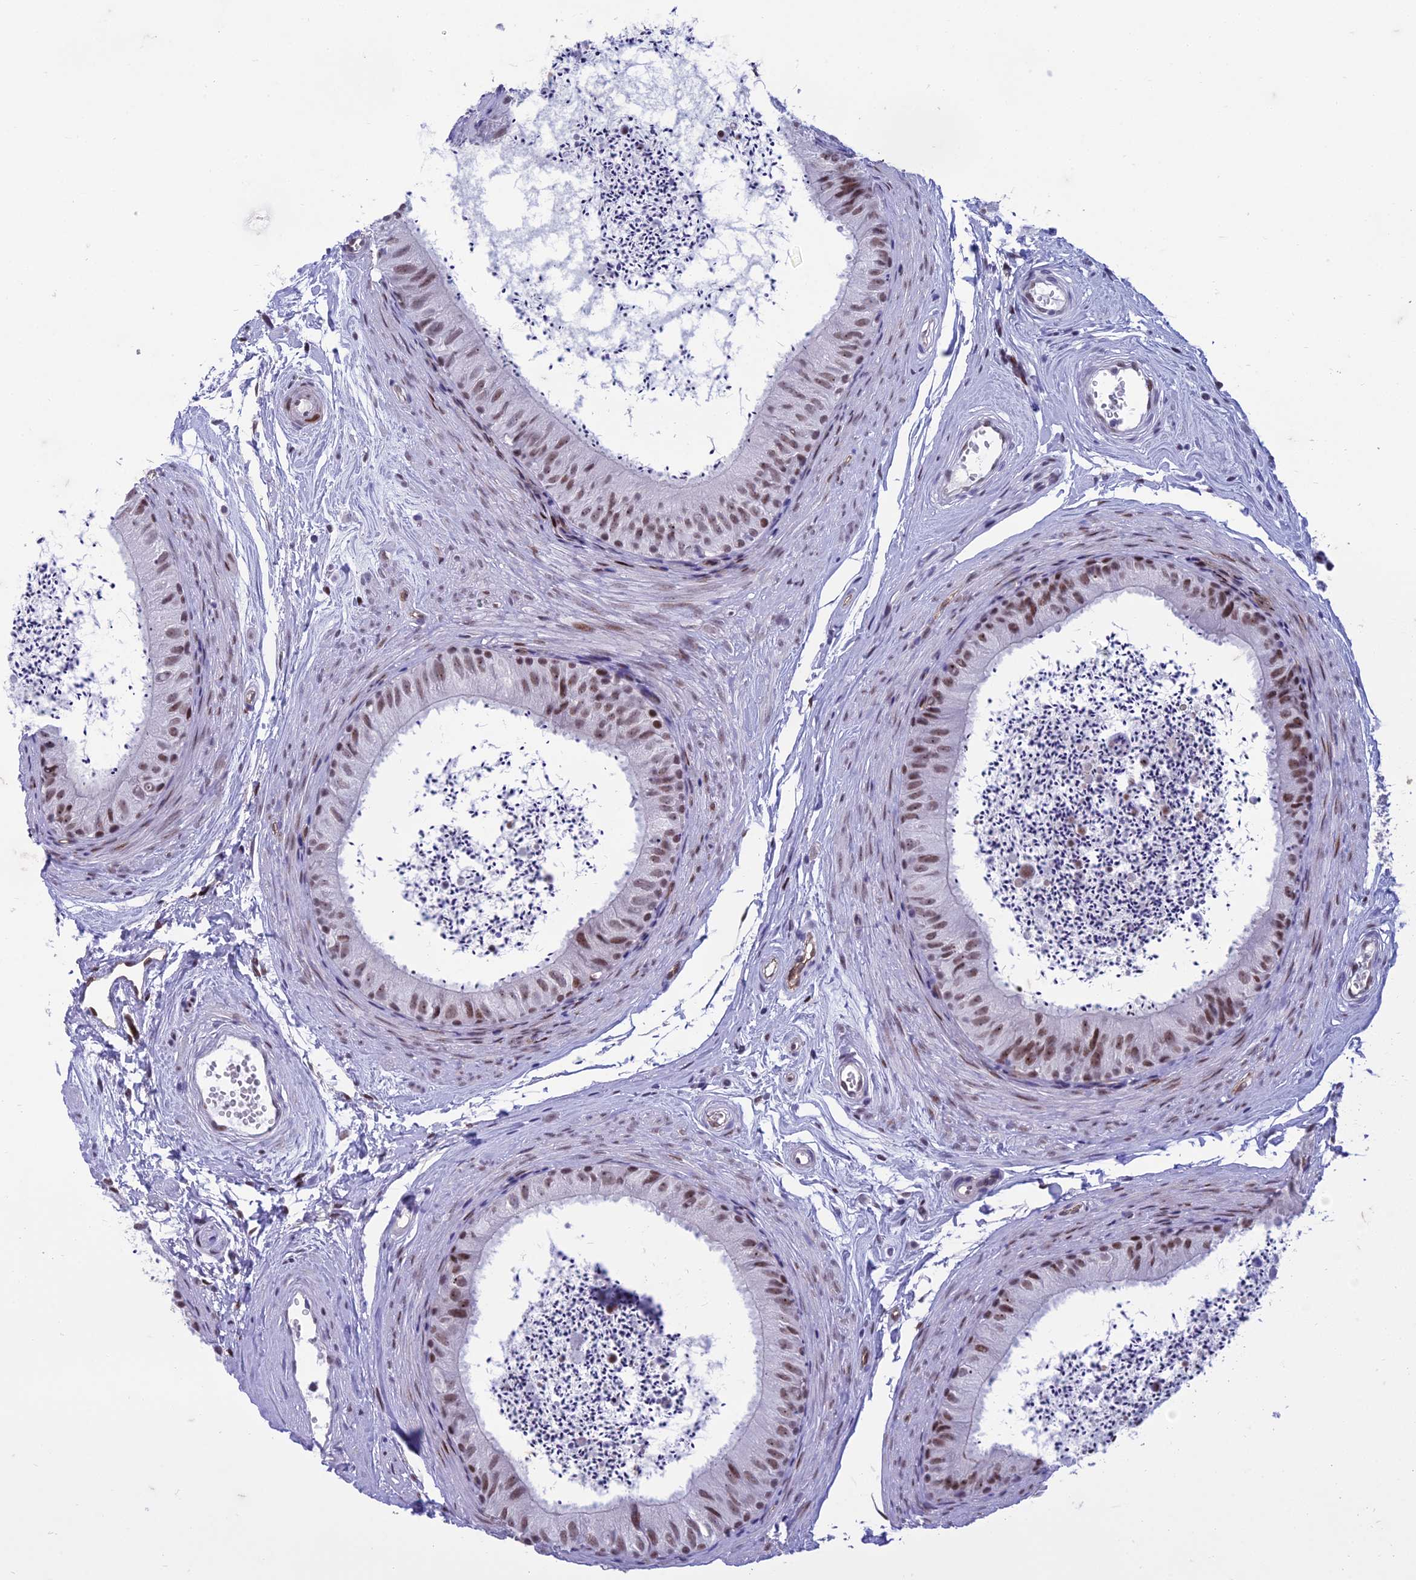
{"staining": {"intensity": "moderate", "quantity": ">75%", "location": "nuclear"}, "tissue": "epididymis", "cell_type": "Glandular cells", "image_type": "normal", "snomed": [{"axis": "morphology", "description": "Normal tissue, NOS"}, {"axis": "topography", "description": "Epididymis"}], "caption": "The image exhibits staining of normal epididymis, revealing moderate nuclear protein expression (brown color) within glandular cells.", "gene": "RANBP3", "patient": {"sex": "male", "age": 56}}